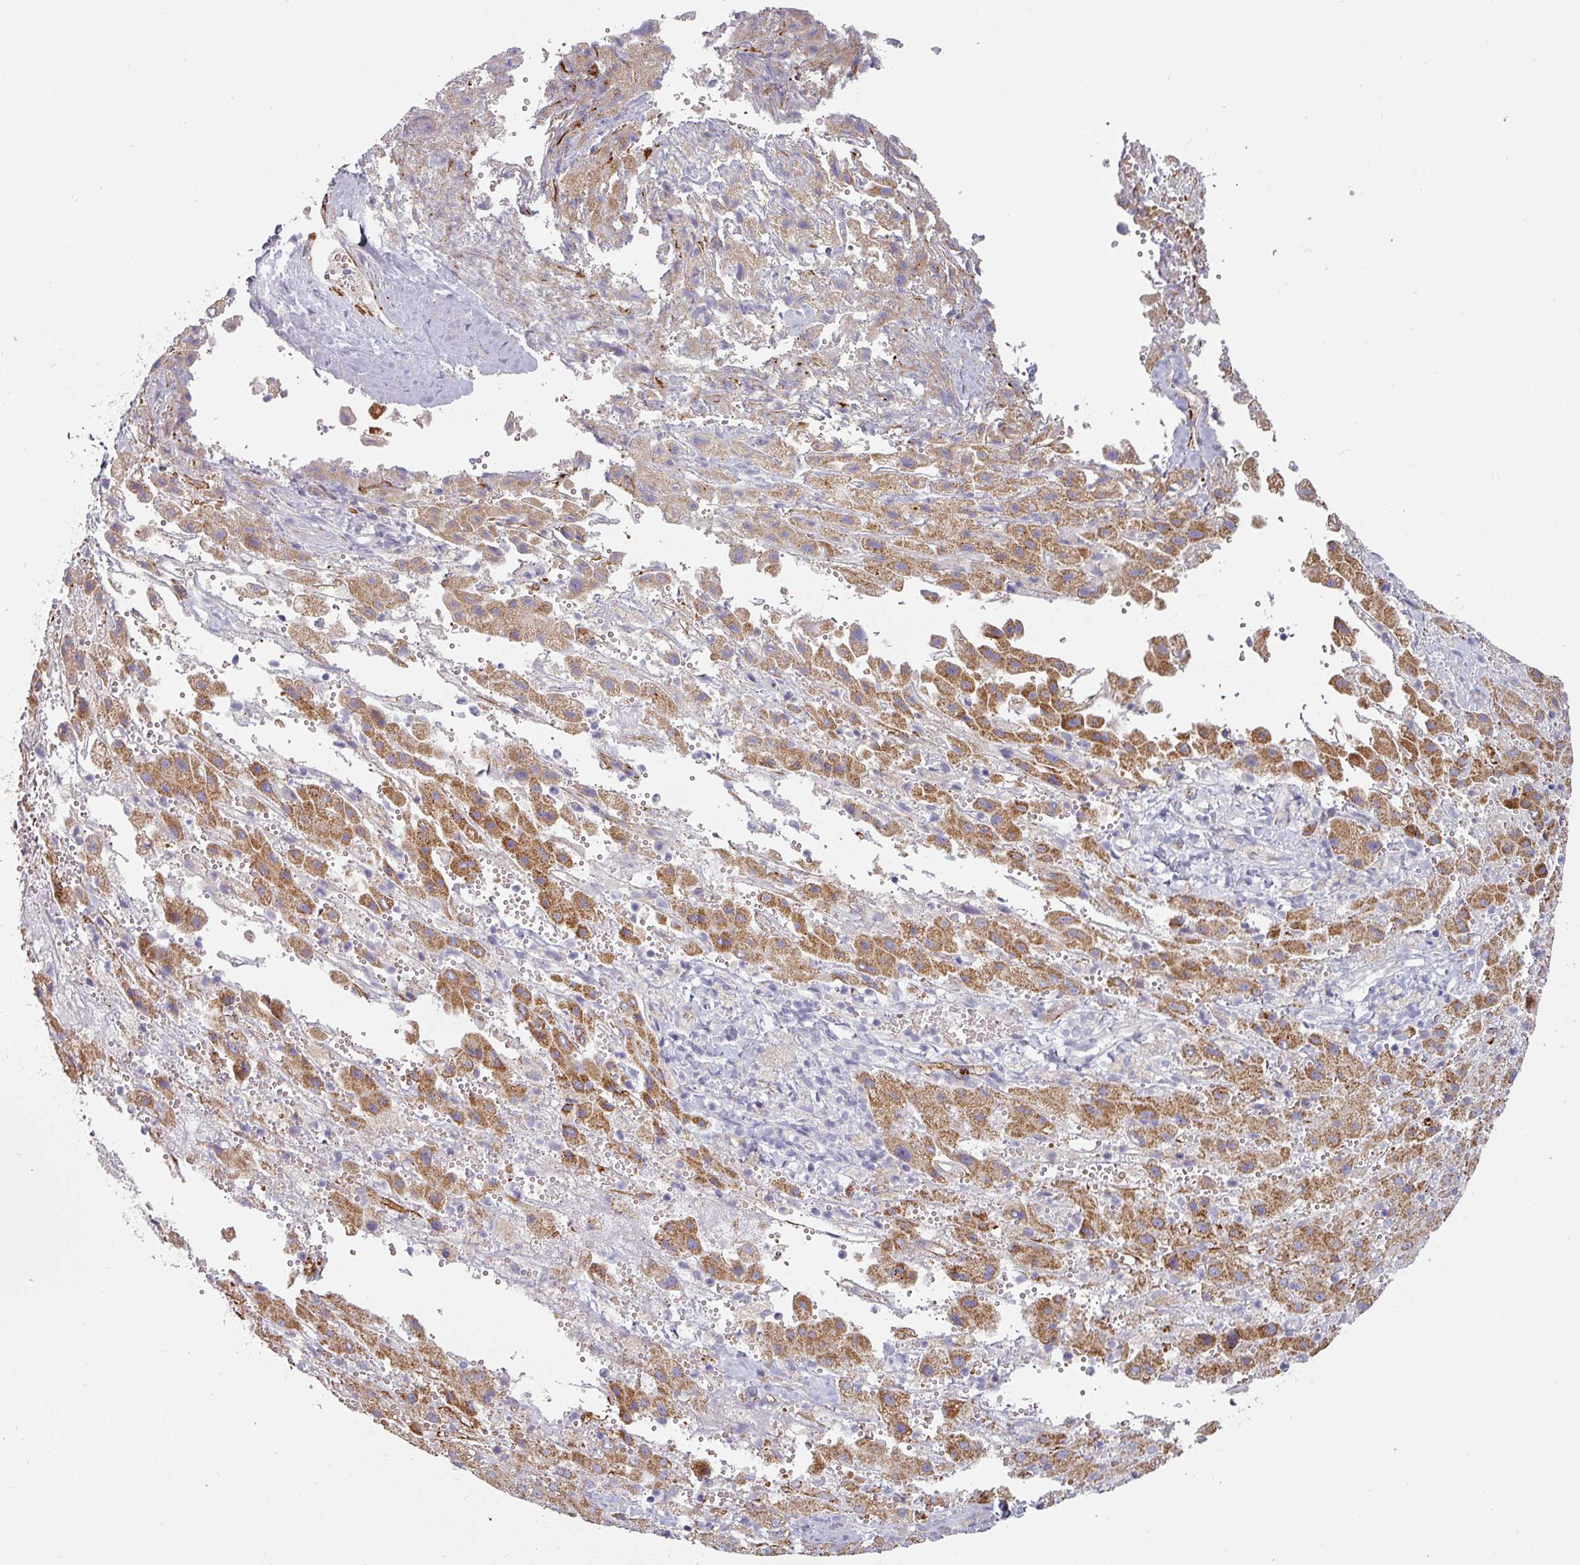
{"staining": {"intensity": "moderate", "quantity": ">75%", "location": "cytoplasmic/membranous"}, "tissue": "liver cancer", "cell_type": "Tumor cells", "image_type": "cancer", "snomed": [{"axis": "morphology", "description": "Carcinoma, Hepatocellular, NOS"}, {"axis": "topography", "description": "Liver"}], "caption": "Immunohistochemical staining of human hepatocellular carcinoma (liver) demonstrates moderate cytoplasmic/membranous protein positivity in about >75% of tumor cells.", "gene": "PRODH2", "patient": {"sex": "female", "age": 58}}